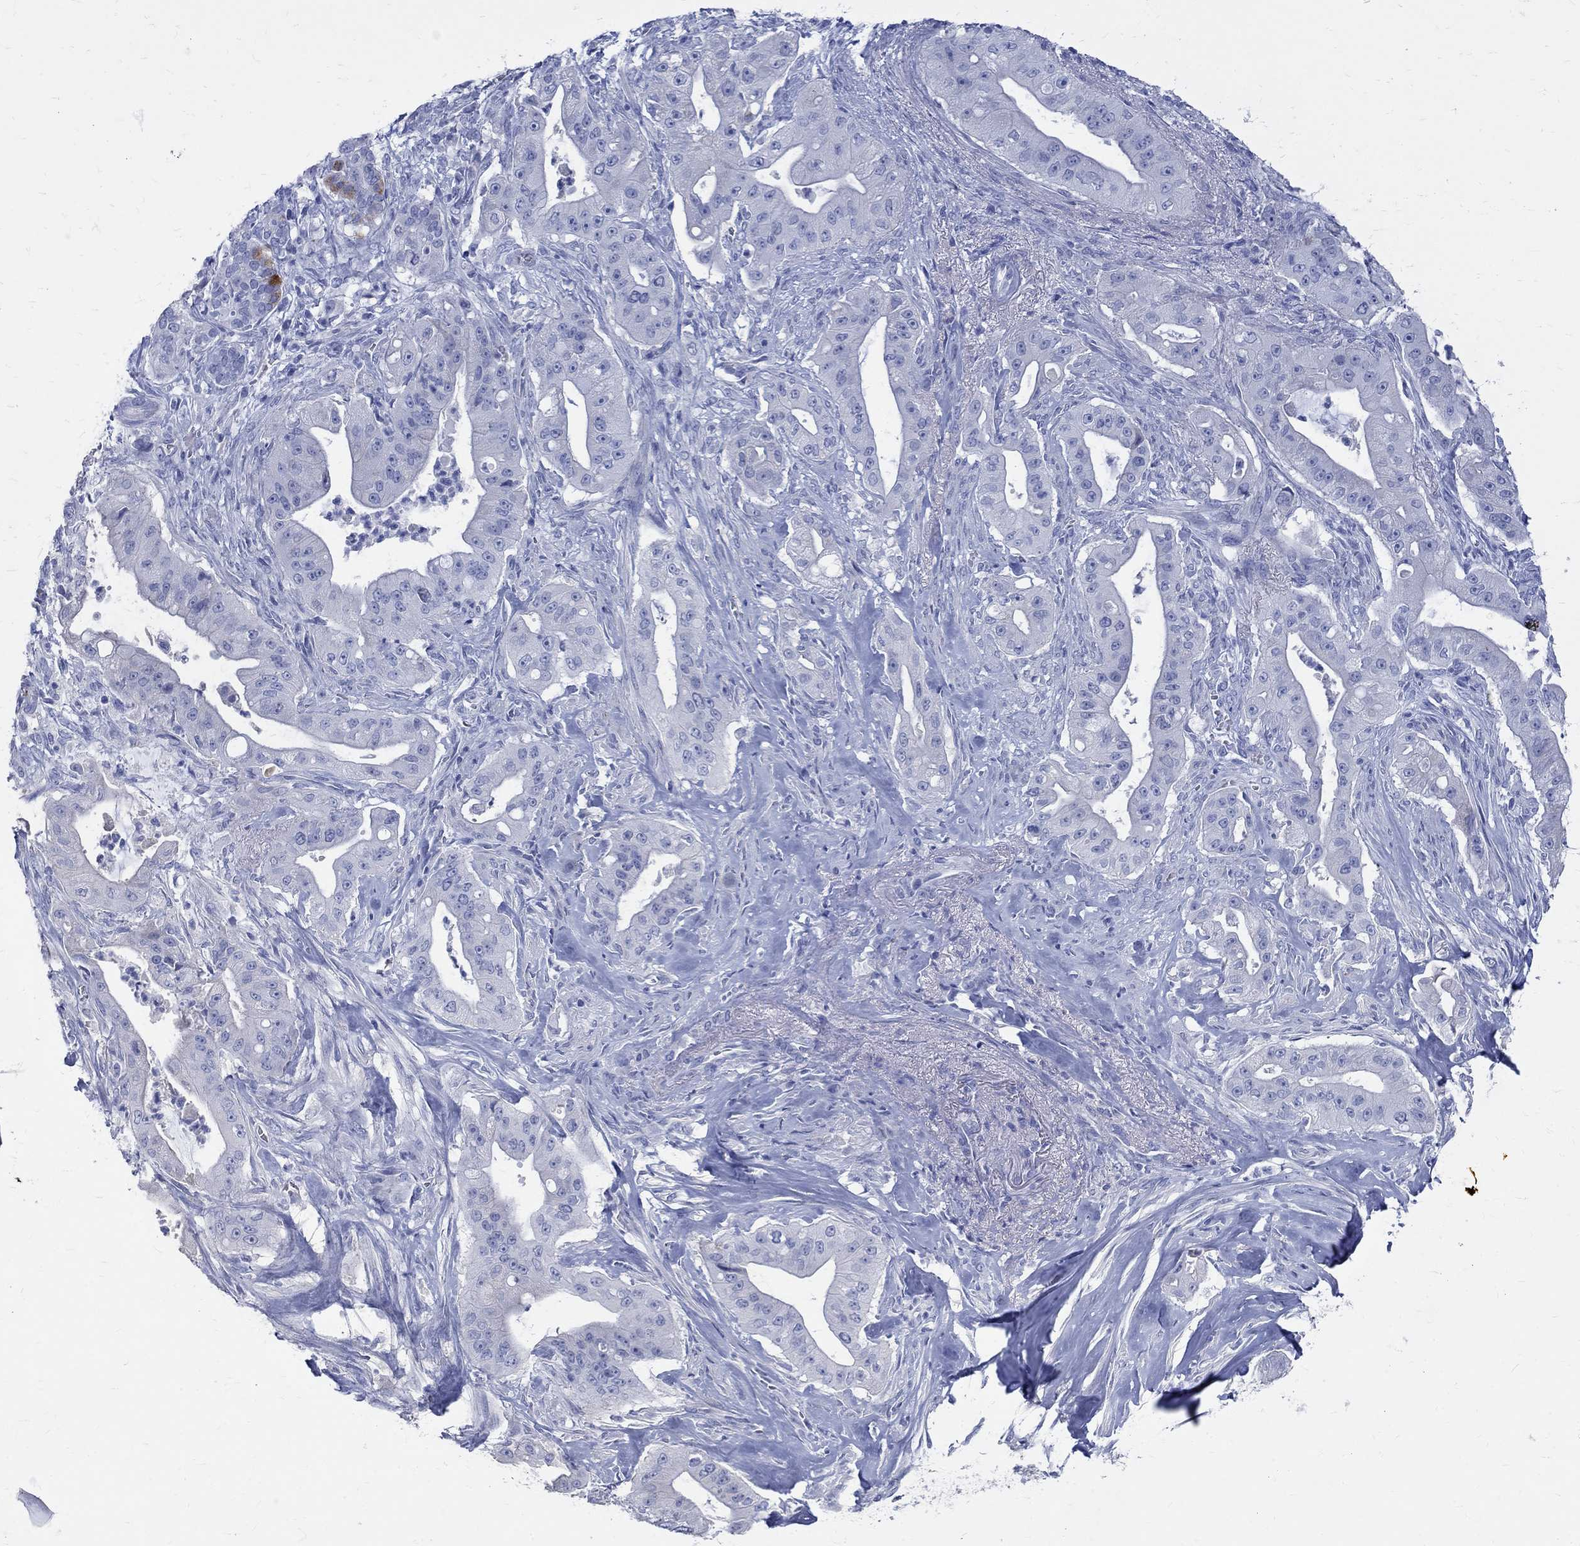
{"staining": {"intensity": "negative", "quantity": "none", "location": "none"}, "tissue": "pancreatic cancer", "cell_type": "Tumor cells", "image_type": "cancer", "snomed": [{"axis": "morphology", "description": "Normal tissue, NOS"}, {"axis": "morphology", "description": "Inflammation, NOS"}, {"axis": "morphology", "description": "Adenocarcinoma, NOS"}, {"axis": "topography", "description": "Pancreas"}], "caption": "Pancreatic adenocarcinoma was stained to show a protein in brown. There is no significant positivity in tumor cells.", "gene": "MAGEB6", "patient": {"sex": "male", "age": 57}}